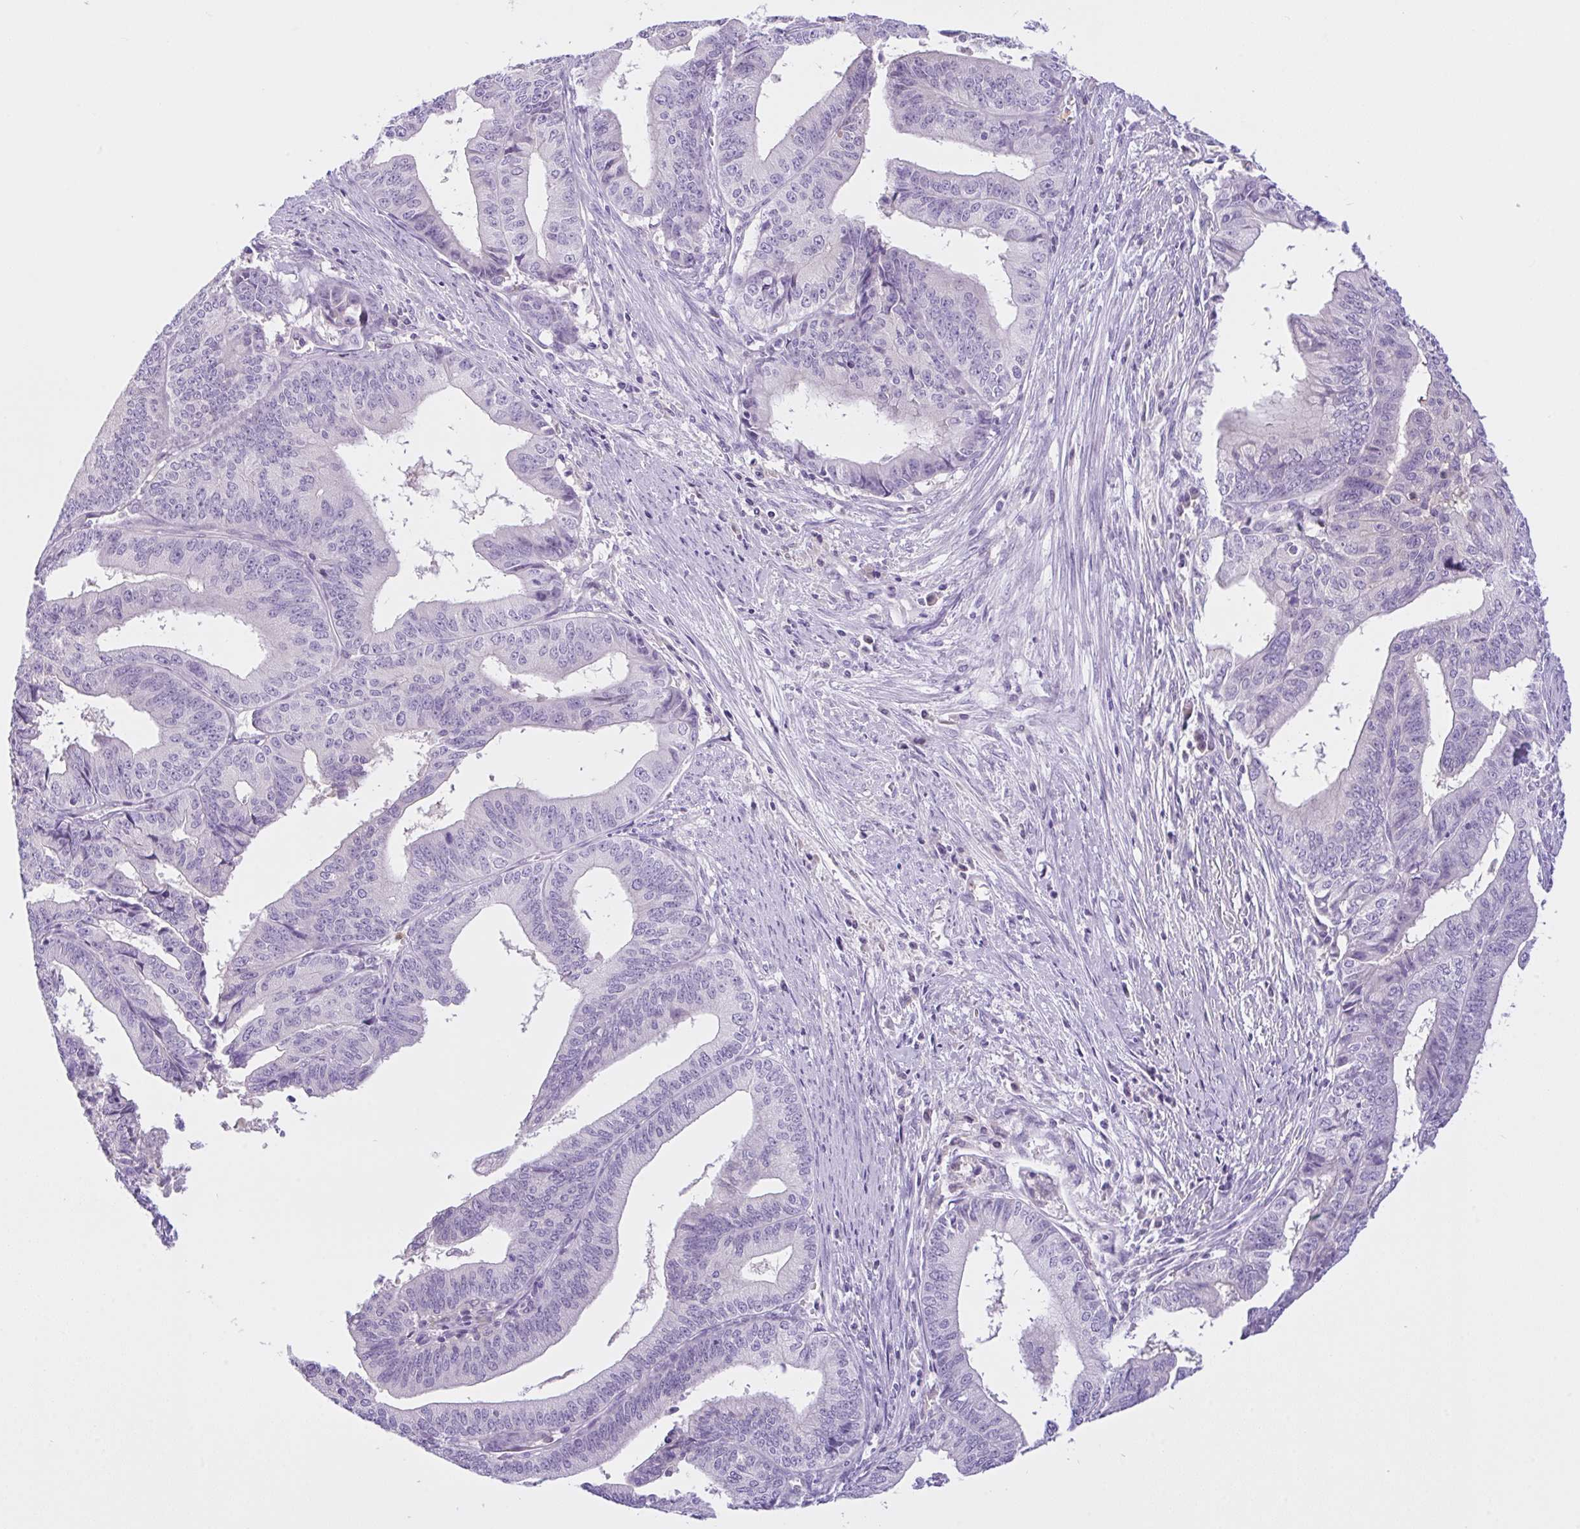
{"staining": {"intensity": "negative", "quantity": "none", "location": "none"}, "tissue": "endometrial cancer", "cell_type": "Tumor cells", "image_type": "cancer", "snomed": [{"axis": "morphology", "description": "Adenocarcinoma, NOS"}, {"axis": "topography", "description": "Endometrium"}], "caption": "IHC histopathology image of endometrial cancer stained for a protein (brown), which exhibits no positivity in tumor cells.", "gene": "NCF1", "patient": {"sex": "female", "age": 65}}